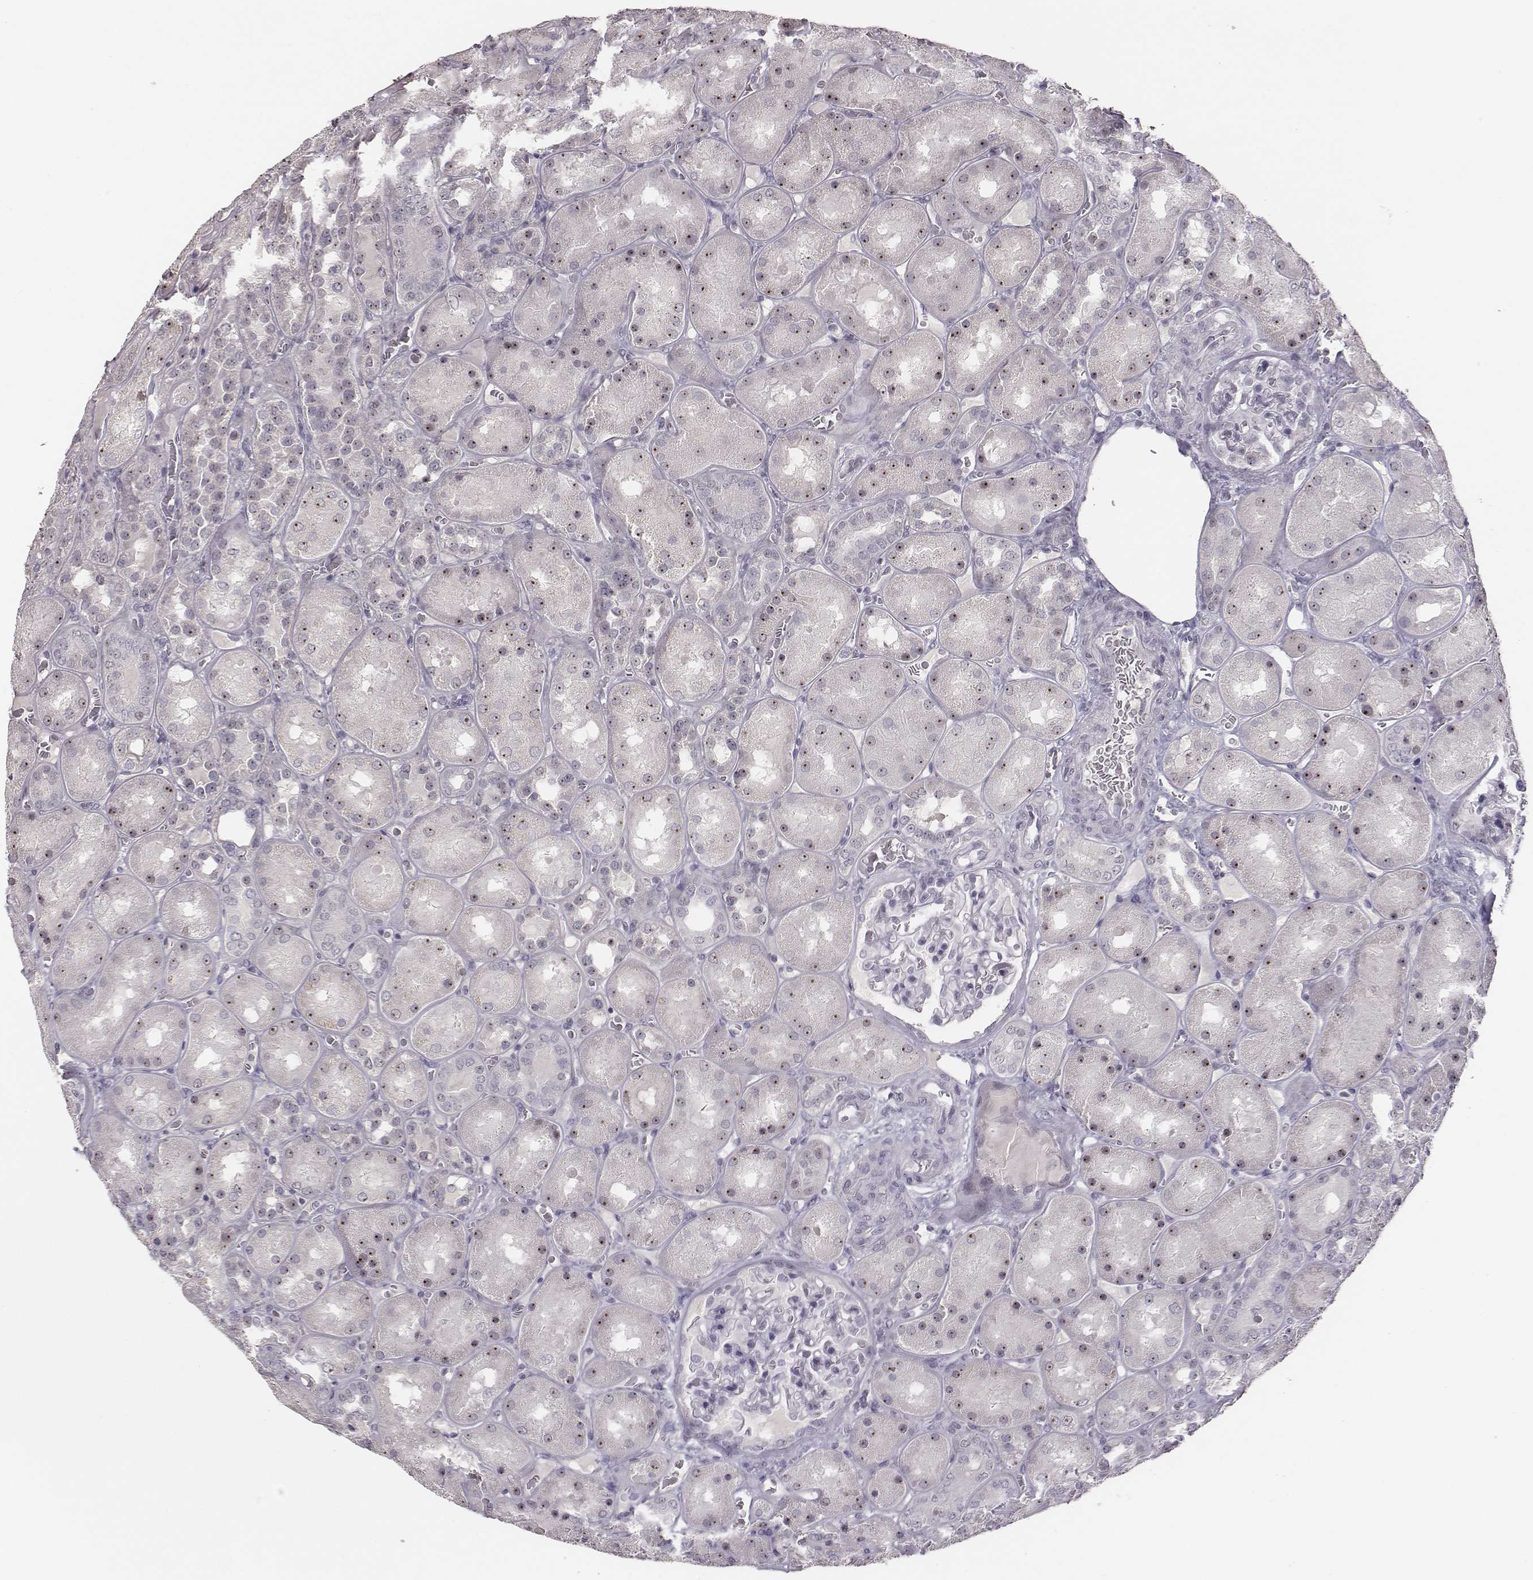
{"staining": {"intensity": "negative", "quantity": "none", "location": "none"}, "tissue": "kidney", "cell_type": "Cells in glomeruli", "image_type": "normal", "snomed": [{"axis": "morphology", "description": "Normal tissue, NOS"}, {"axis": "topography", "description": "Kidney"}], "caption": "Immunohistochemistry (IHC) photomicrograph of normal kidney: kidney stained with DAB exhibits no significant protein staining in cells in glomeruli. (DAB (3,3'-diaminobenzidine) IHC, high magnification).", "gene": "NIFK", "patient": {"sex": "male", "age": 73}}